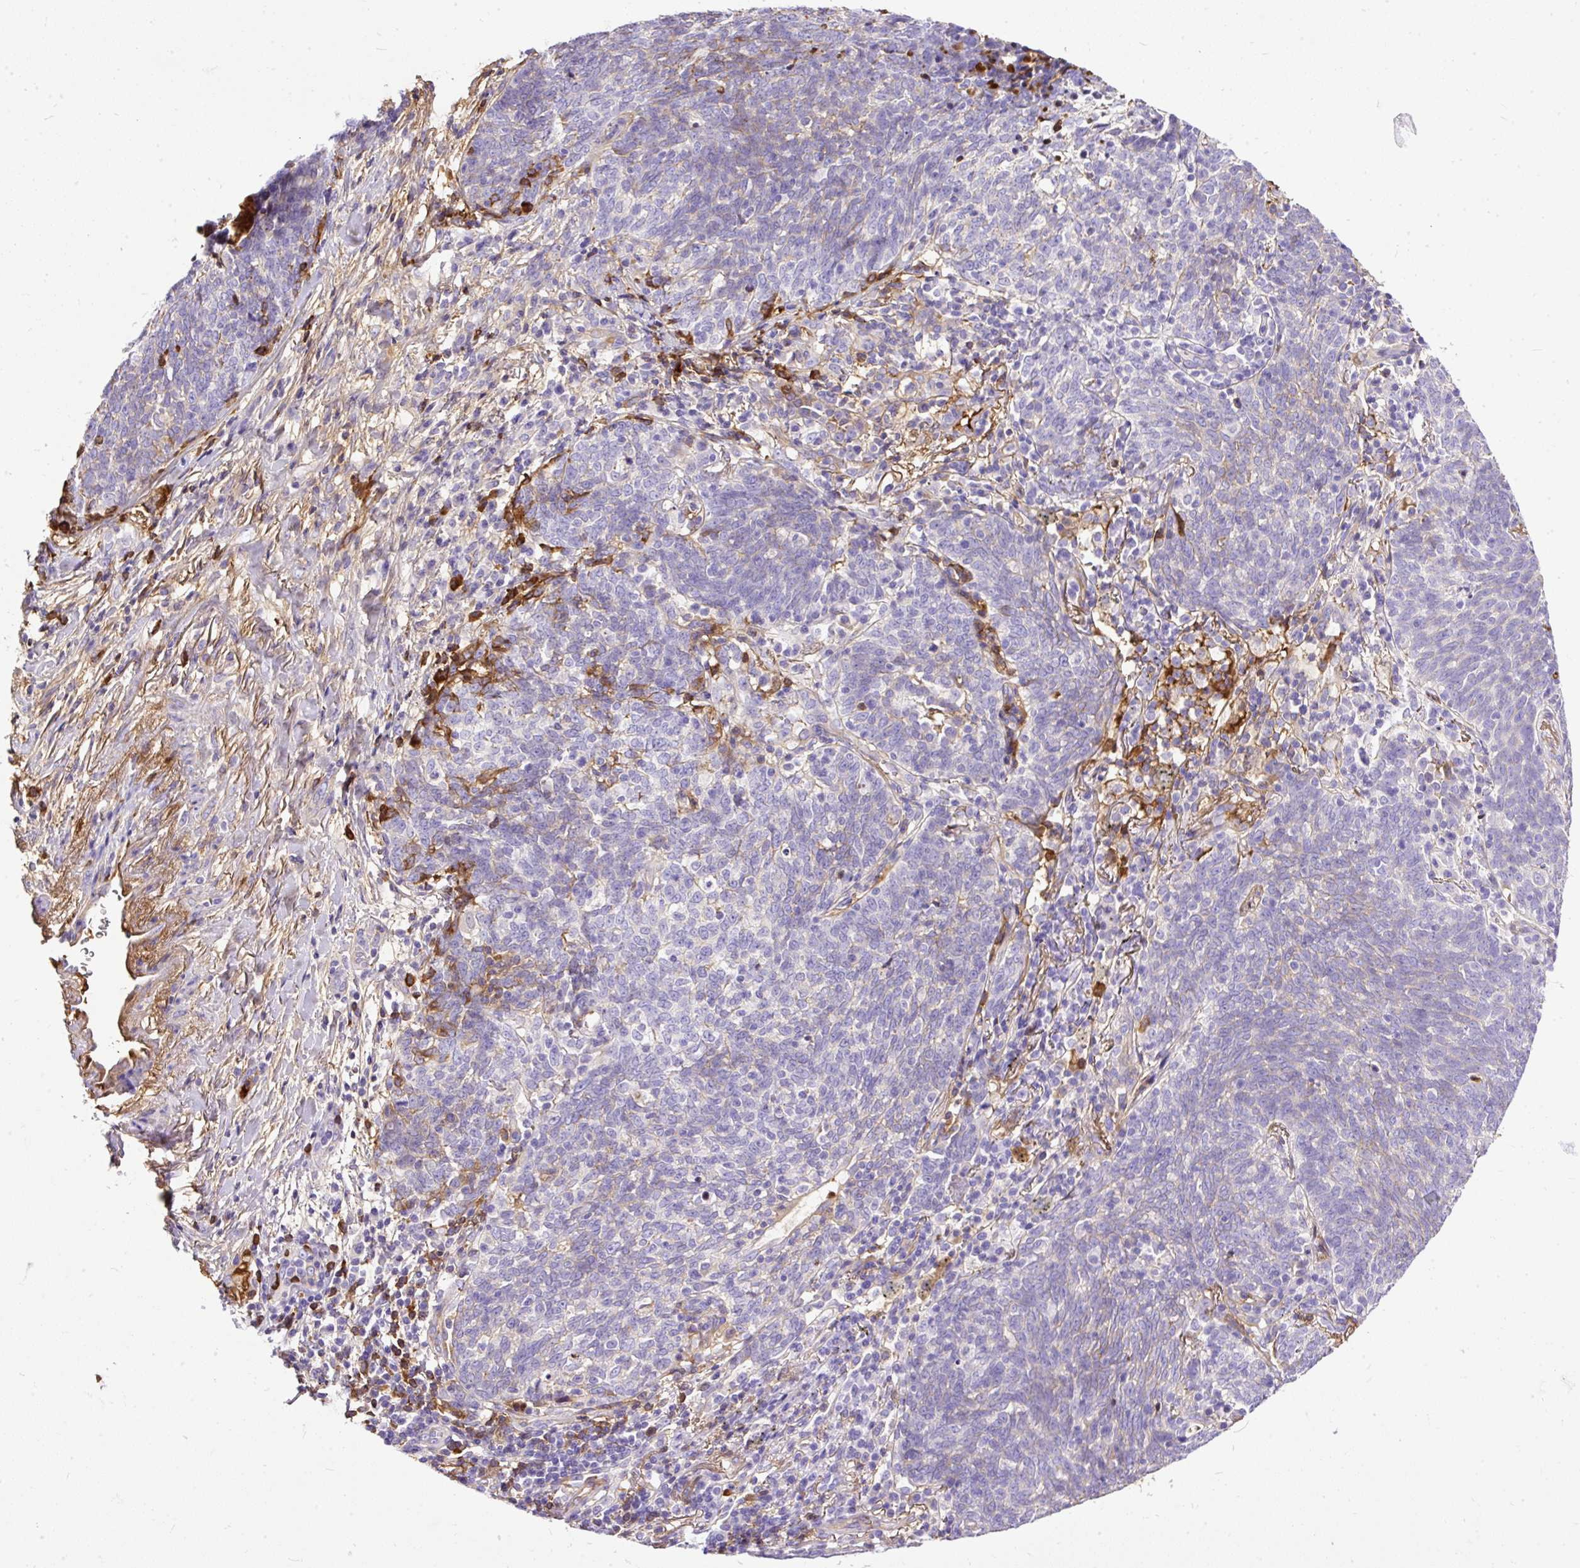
{"staining": {"intensity": "negative", "quantity": "none", "location": "none"}, "tissue": "lung cancer", "cell_type": "Tumor cells", "image_type": "cancer", "snomed": [{"axis": "morphology", "description": "Squamous cell carcinoma, NOS"}, {"axis": "topography", "description": "Lung"}], "caption": "Lung cancer was stained to show a protein in brown. There is no significant staining in tumor cells.", "gene": "CLEC3B", "patient": {"sex": "female", "age": 72}}